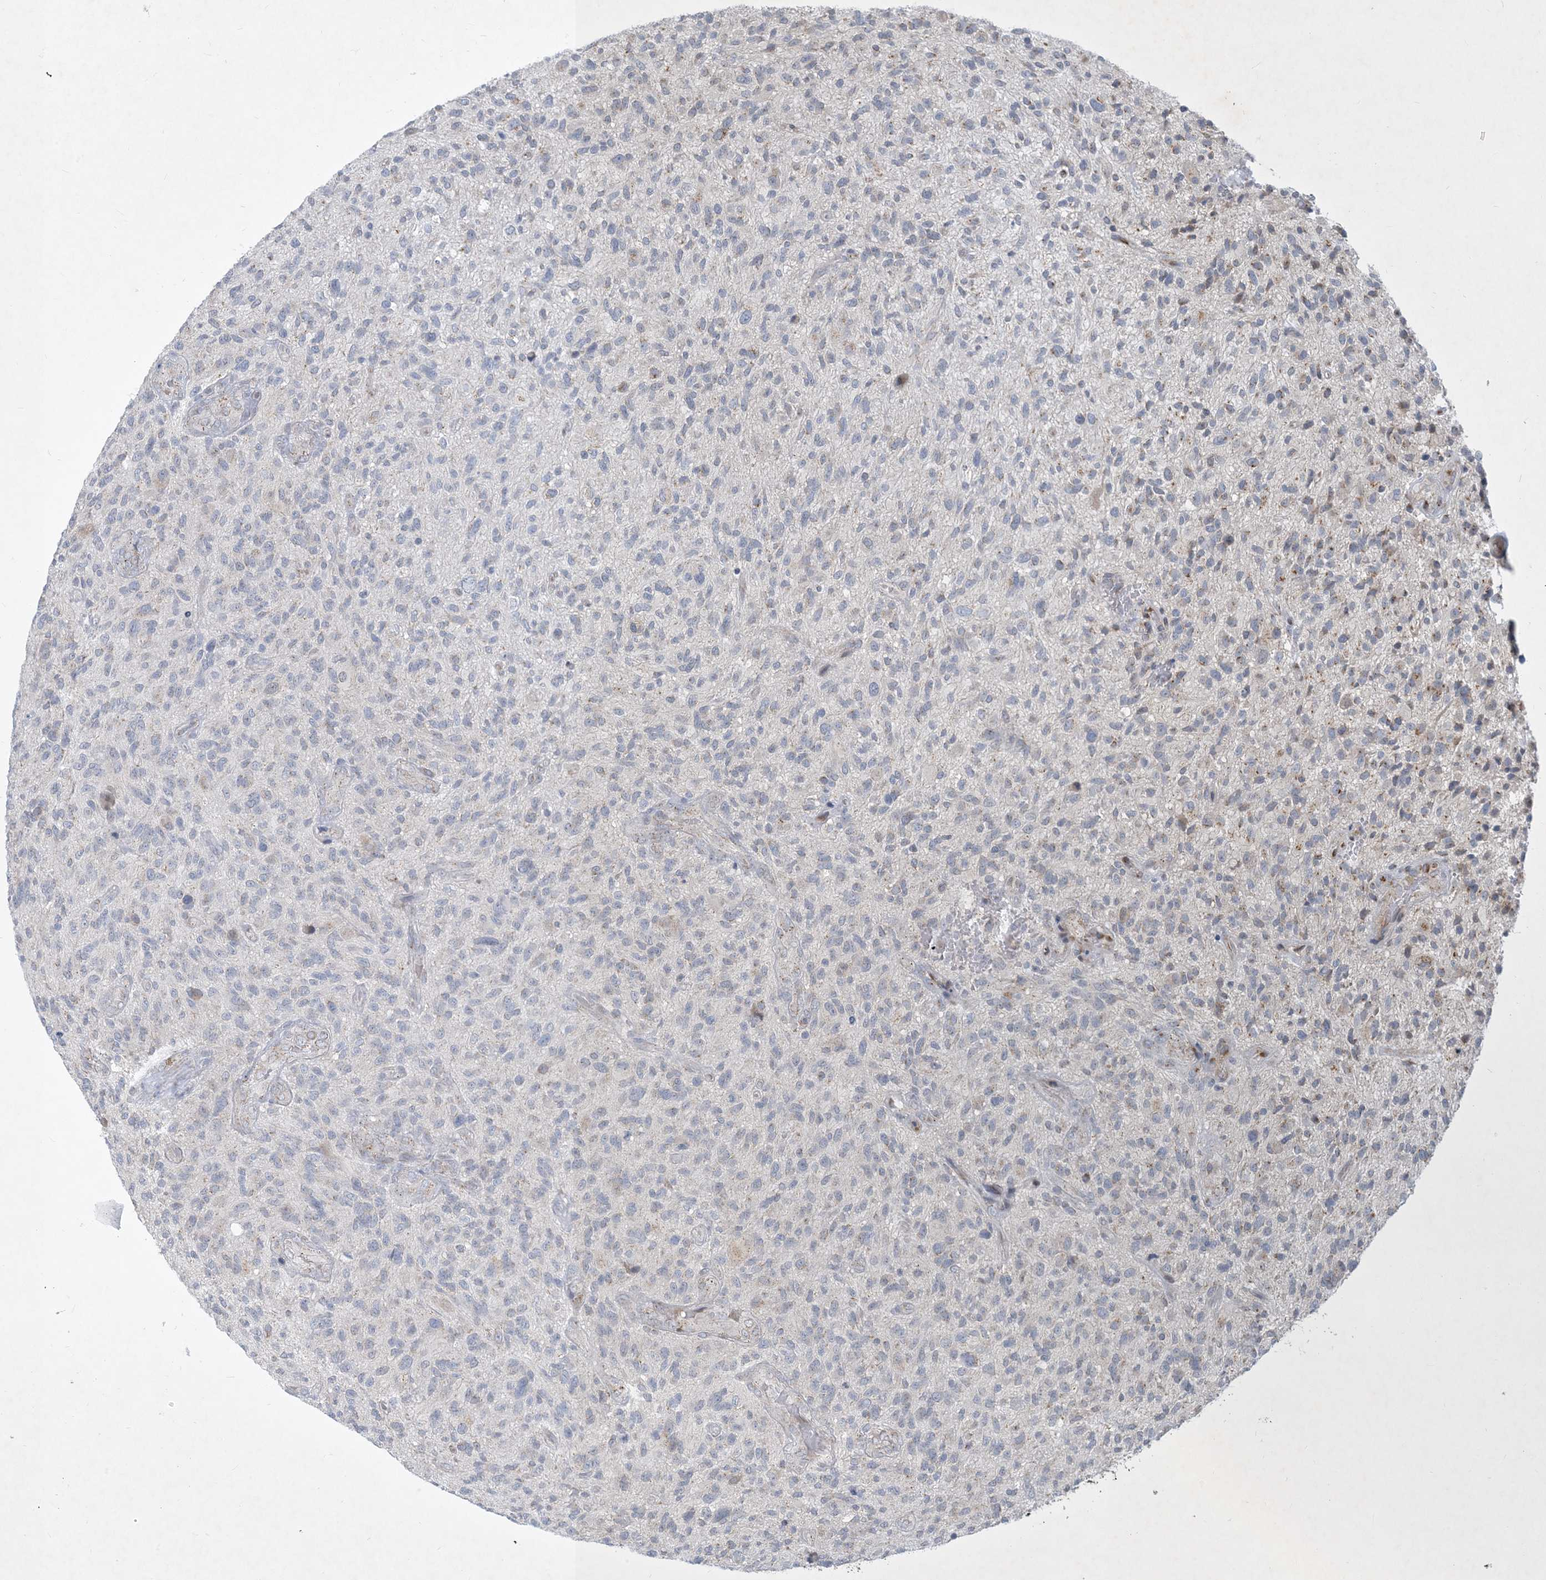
{"staining": {"intensity": "negative", "quantity": "none", "location": "none"}, "tissue": "glioma", "cell_type": "Tumor cells", "image_type": "cancer", "snomed": [{"axis": "morphology", "description": "Glioma, malignant, High grade"}, {"axis": "topography", "description": "Brain"}], "caption": "Malignant glioma (high-grade) stained for a protein using IHC shows no positivity tumor cells.", "gene": "CCDC14", "patient": {"sex": "male", "age": 47}}